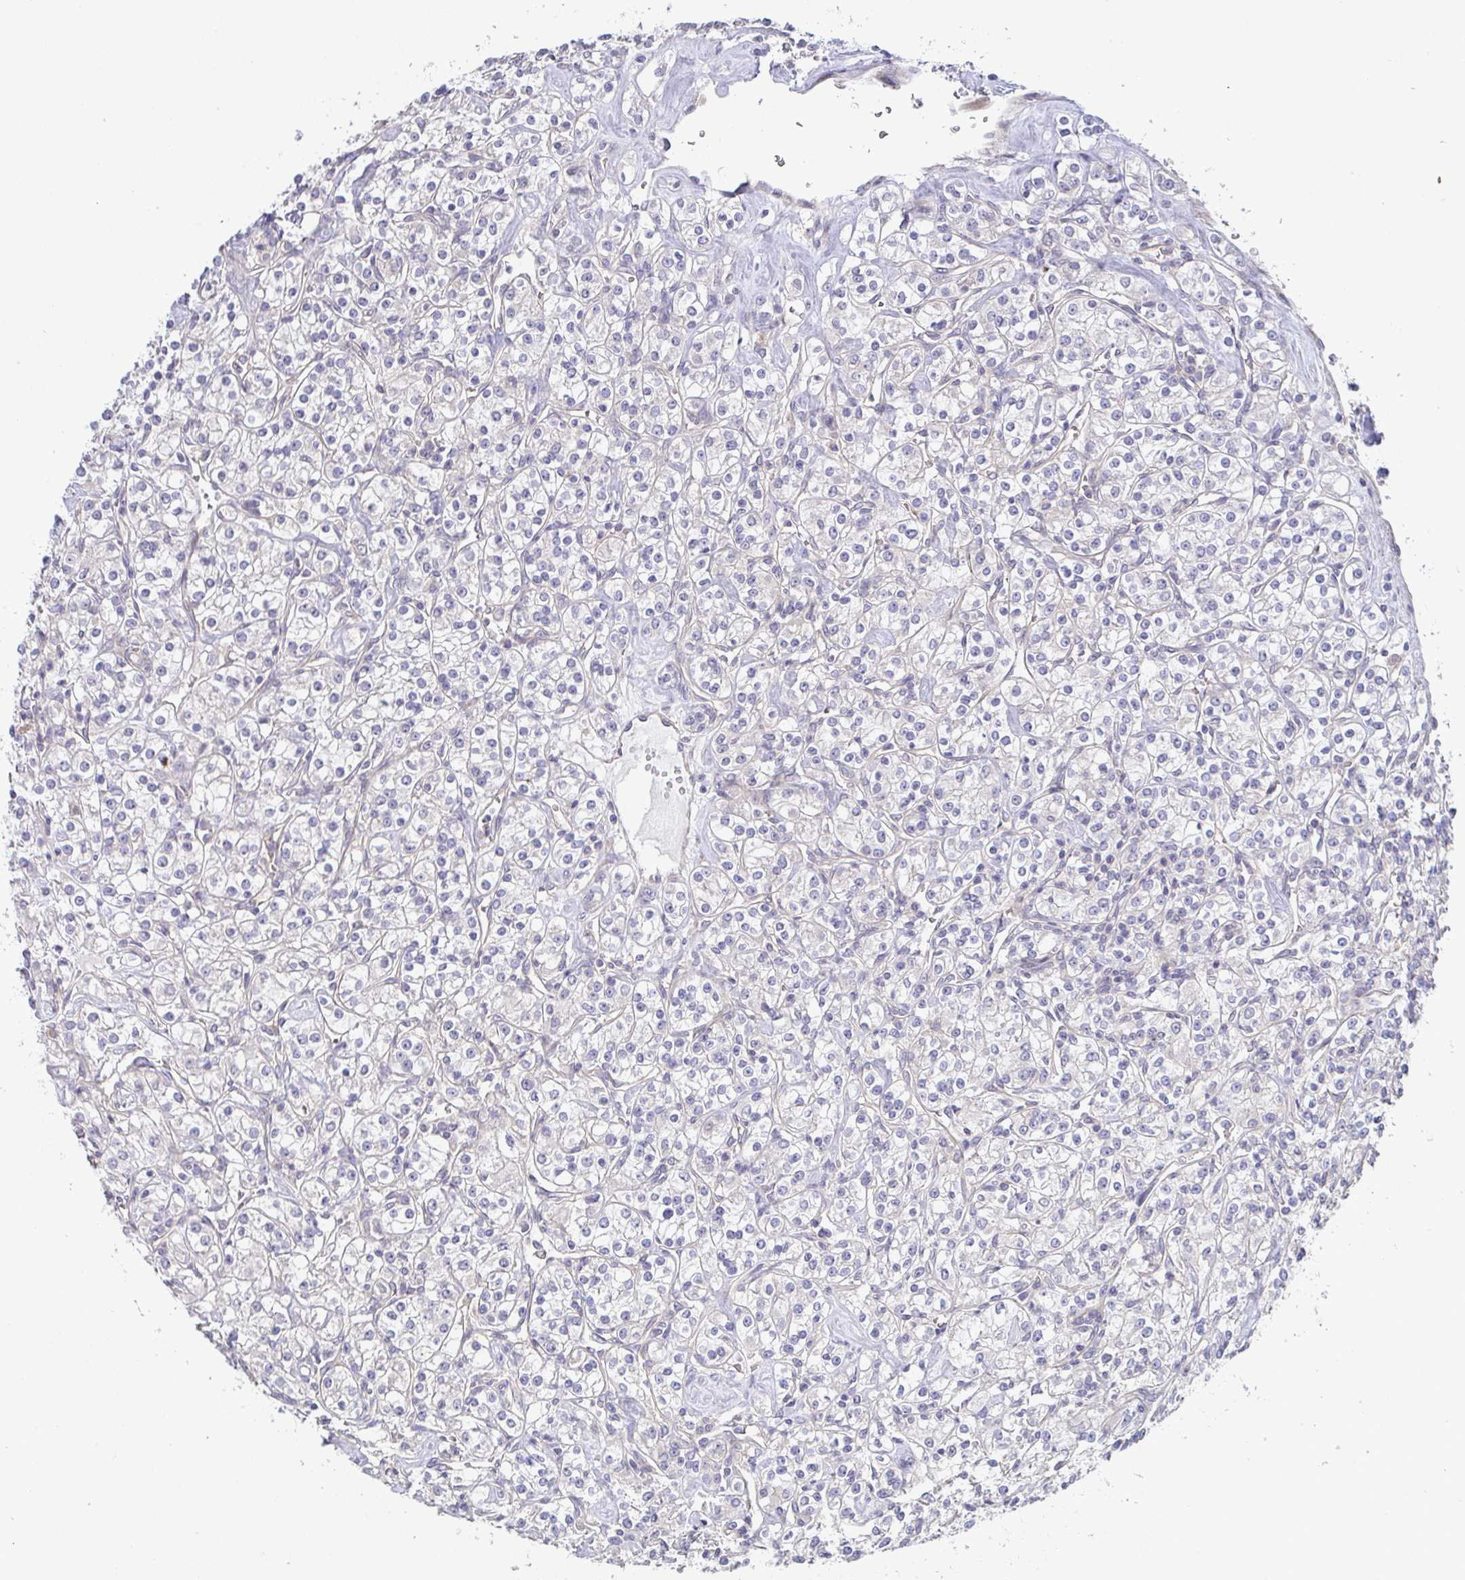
{"staining": {"intensity": "negative", "quantity": "none", "location": "none"}, "tissue": "renal cancer", "cell_type": "Tumor cells", "image_type": "cancer", "snomed": [{"axis": "morphology", "description": "Adenocarcinoma, NOS"}, {"axis": "topography", "description": "Kidney"}], "caption": "This photomicrograph is of renal adenocarcinoma stained with immunohistochemistry to label a protein in brown with the nuclei are counter-stained blue. There is no positivity in tumor cells.", "gene": "LMF2", "patient": {"sex": "male", "age": 77}}